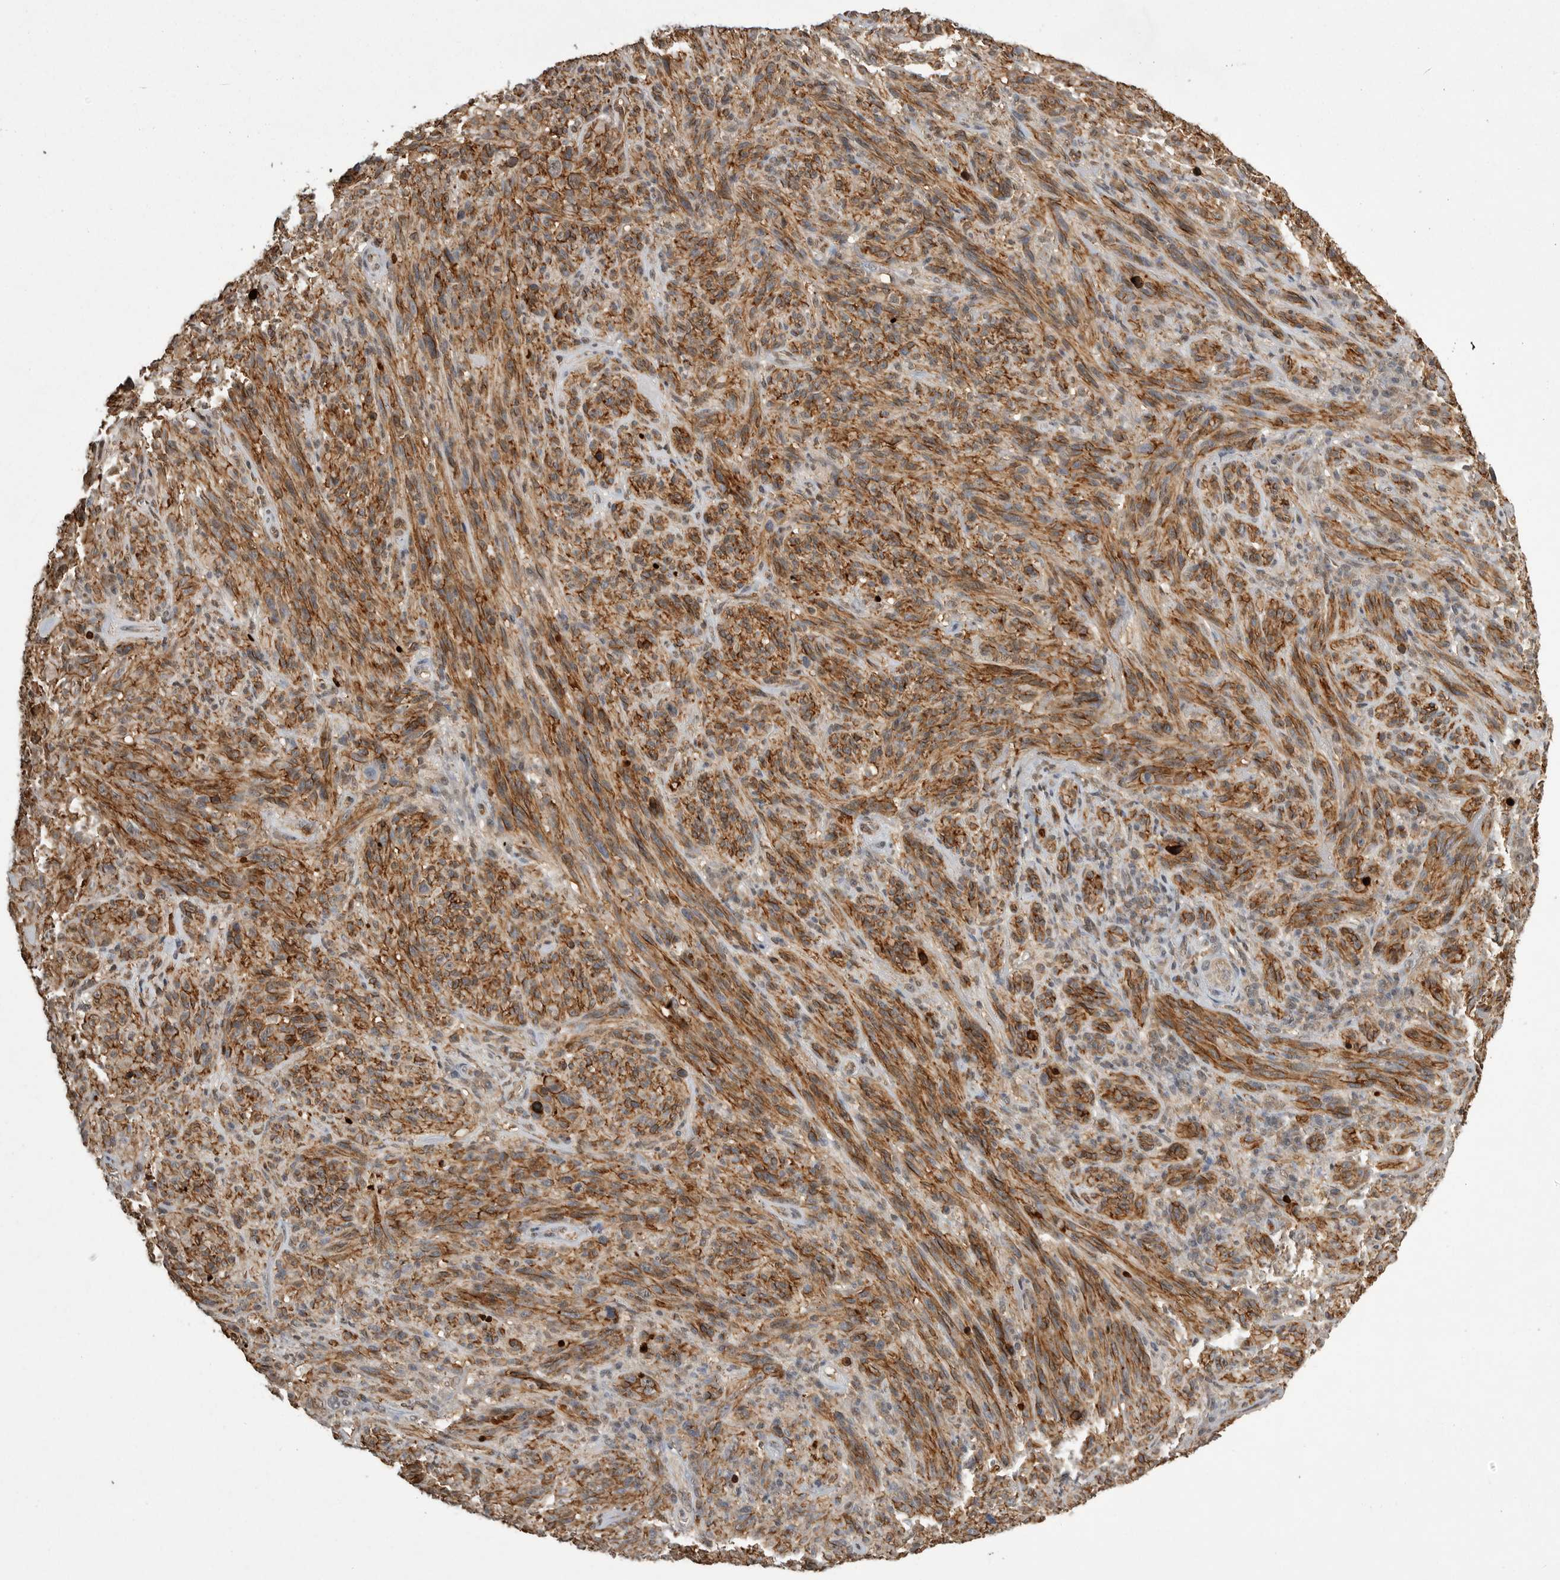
{"staining": {"intensity": "moderate", "quantity": ">75%", "location": "cytoplasmic/membranous"}, "tissue": "melanoma", "cell_type": "Tumor cells", "image_type": "cancer", "snomed": [{"axis": "morphology", "description": "Malignant melanoma, NOS"}, {"axis": "topography", "description": "Skin of head"}], "caption": "Protein staining of malignant melanoma tissue shows moderate cytoplasmic/membranous positivity in approximately >75% of tumor cells. (DAB IHC with brightfield microscopy, high magnification).", "gene": "NECTIN1", "patient": {"sex": "male", "age": 96}}